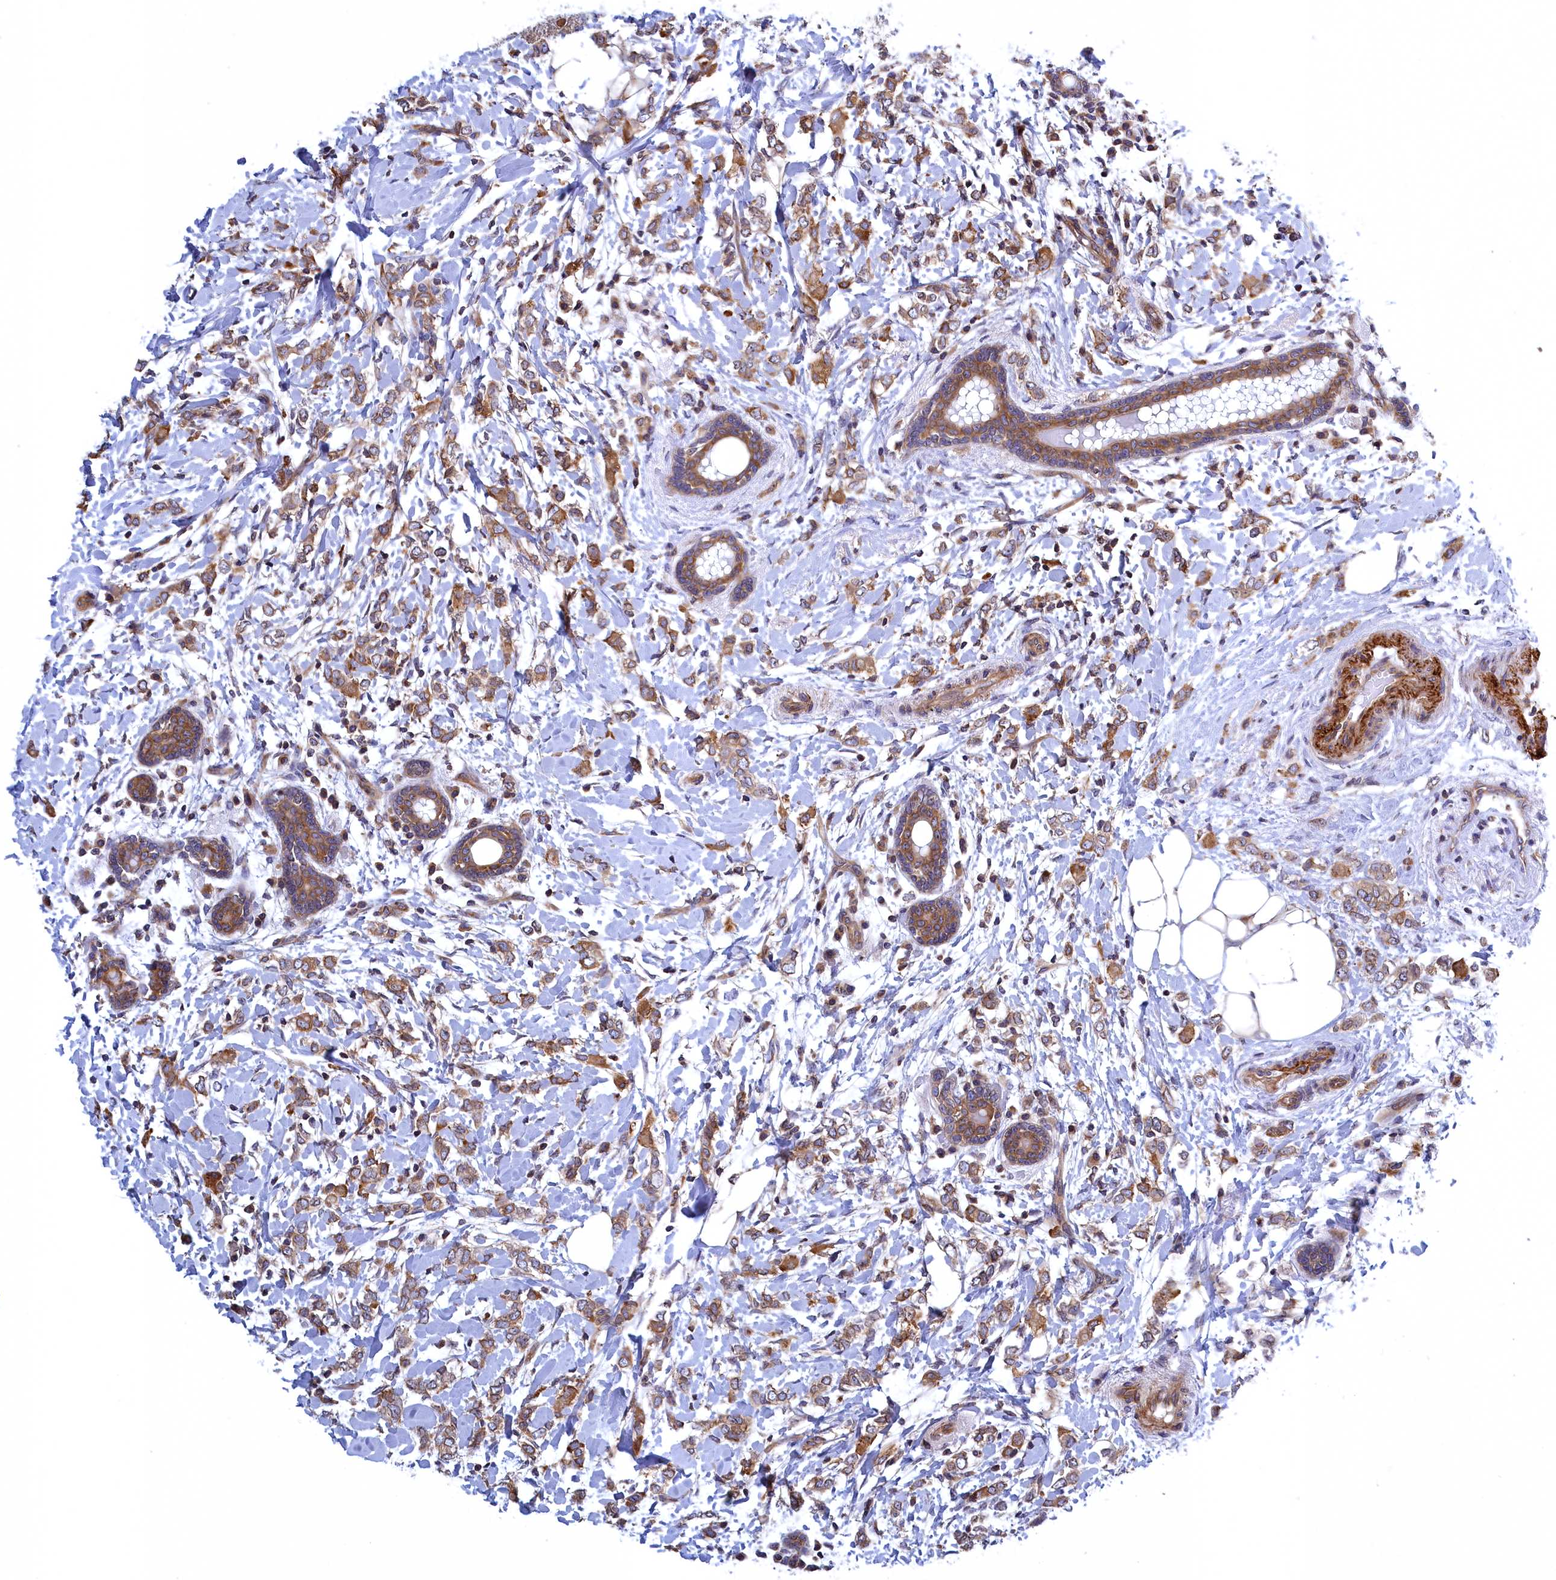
{"staining": {"intensity": "moderate", "quantity": ">75%", "location": "cytoplasmic/membranous"}, "tissue": "breast cancer", "cell_type": "Tumor cells", "image_type": "cancer", "snomed": [{"axis": "morphology", "description": "Normal tissue, NOS"}, {"axis": "morphology", "description": "Lobular carcinoma"}, {"axis": "topography", "description": "Breast"}], "caption": "There is medium levels of moderate cytoplasmic/membranous staining in tumor cells of breast lobular carcinoma, as demonstrated by immunohistochemical staining (brown color).", "gene": "NAA10", "patient": {"sex": "female", "age": 47}}